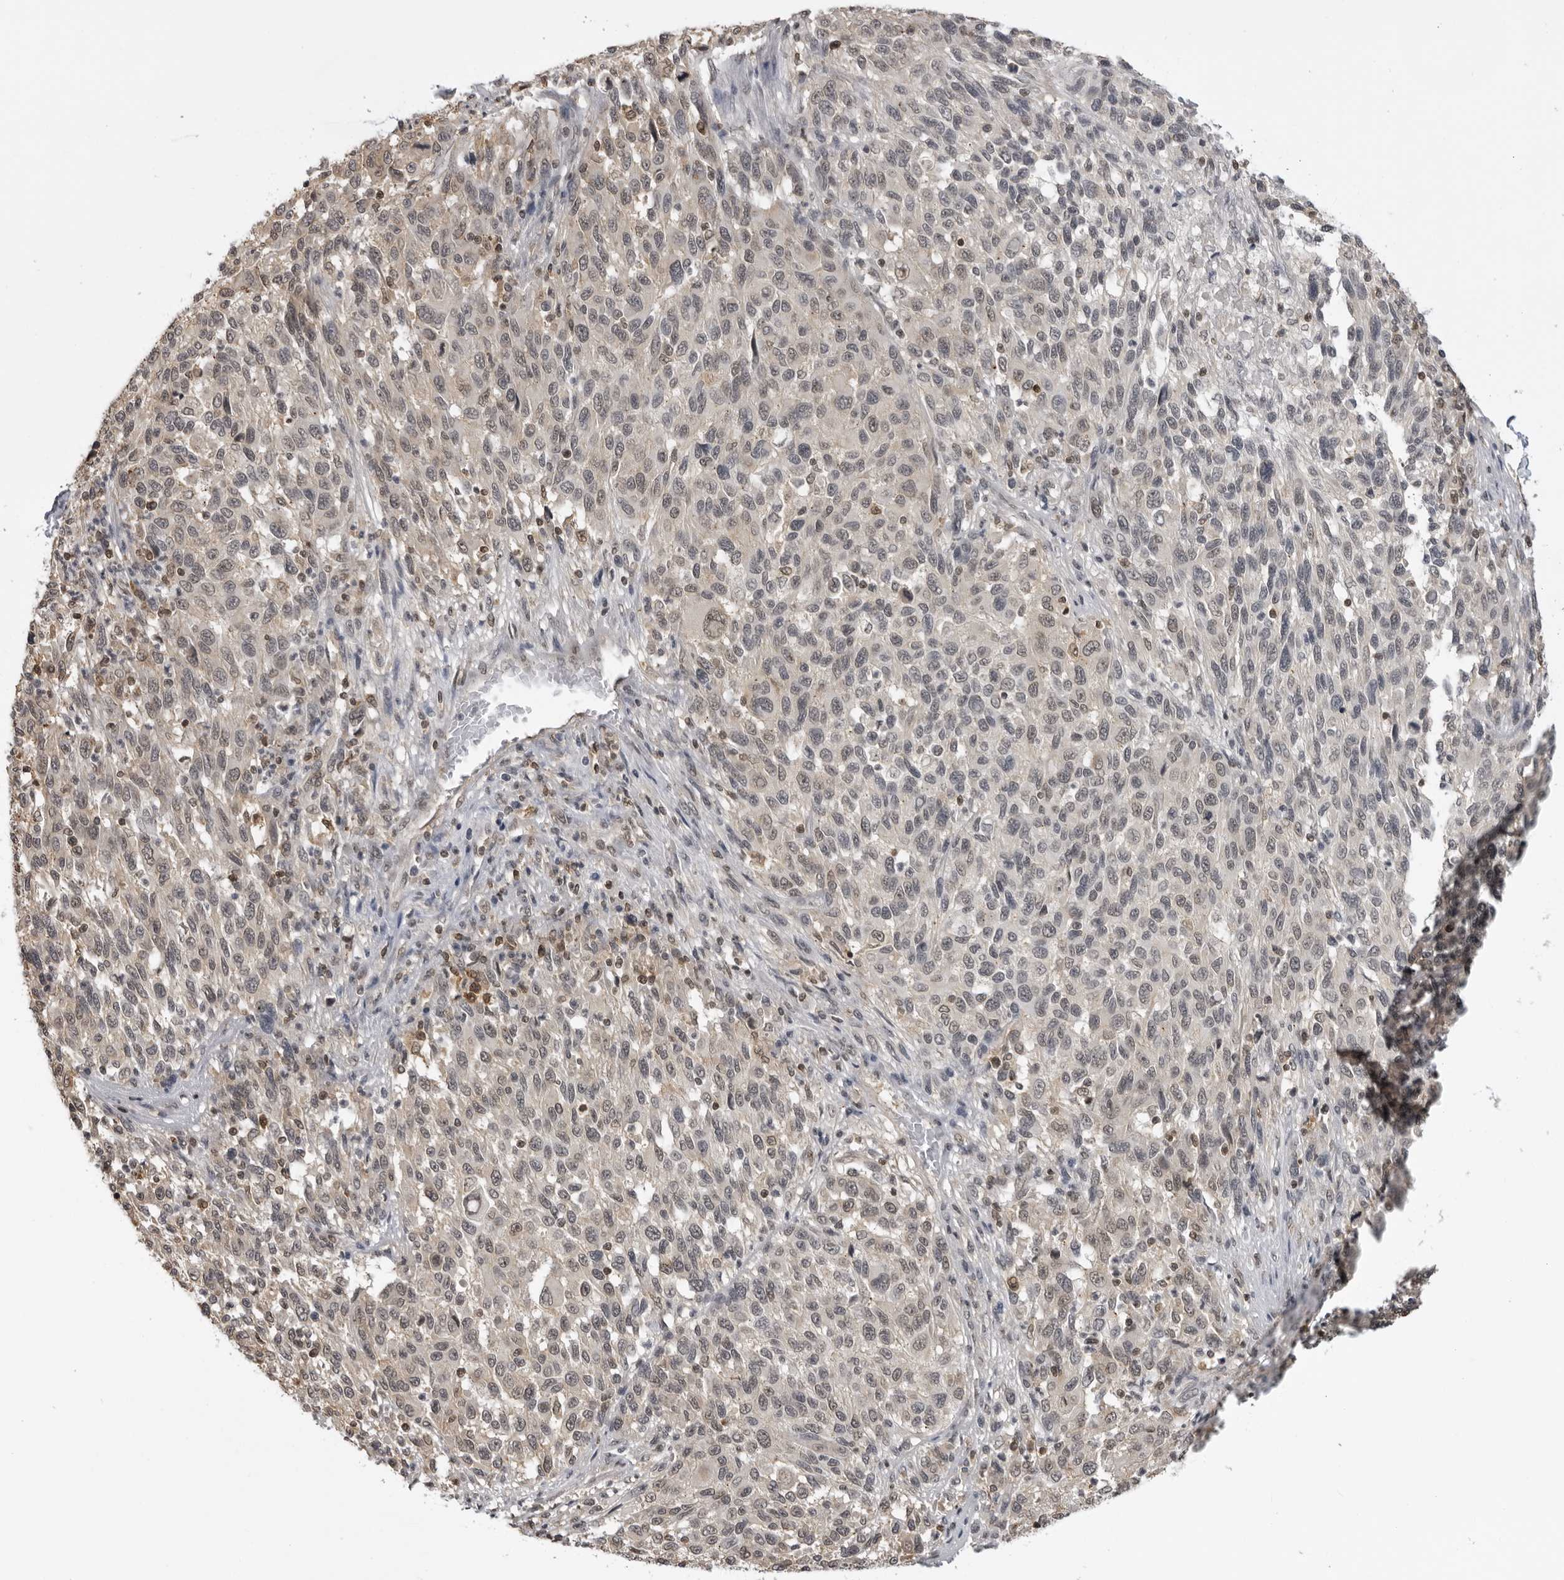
{"staining": {"intensity": "weak", "quantity": "25%-75%", "location": "nuclear"}, "tissue": "melanoma", "cell_type": "Tumor cells", "image_type": "cancer", "snomed": [{"axis": "morphology", "description": "Malignant melanoma, Metastatic site"}, {"axis": "topography", "description": "Lymph node"}], "caption": "A low amount of weak nuclear positivity is present in about 25%-75% of tumor cells in malignant melanoma (metastatic site) tissue.", "gene": "PDCL3", "patient": {"sex": "male", "age": 61}}